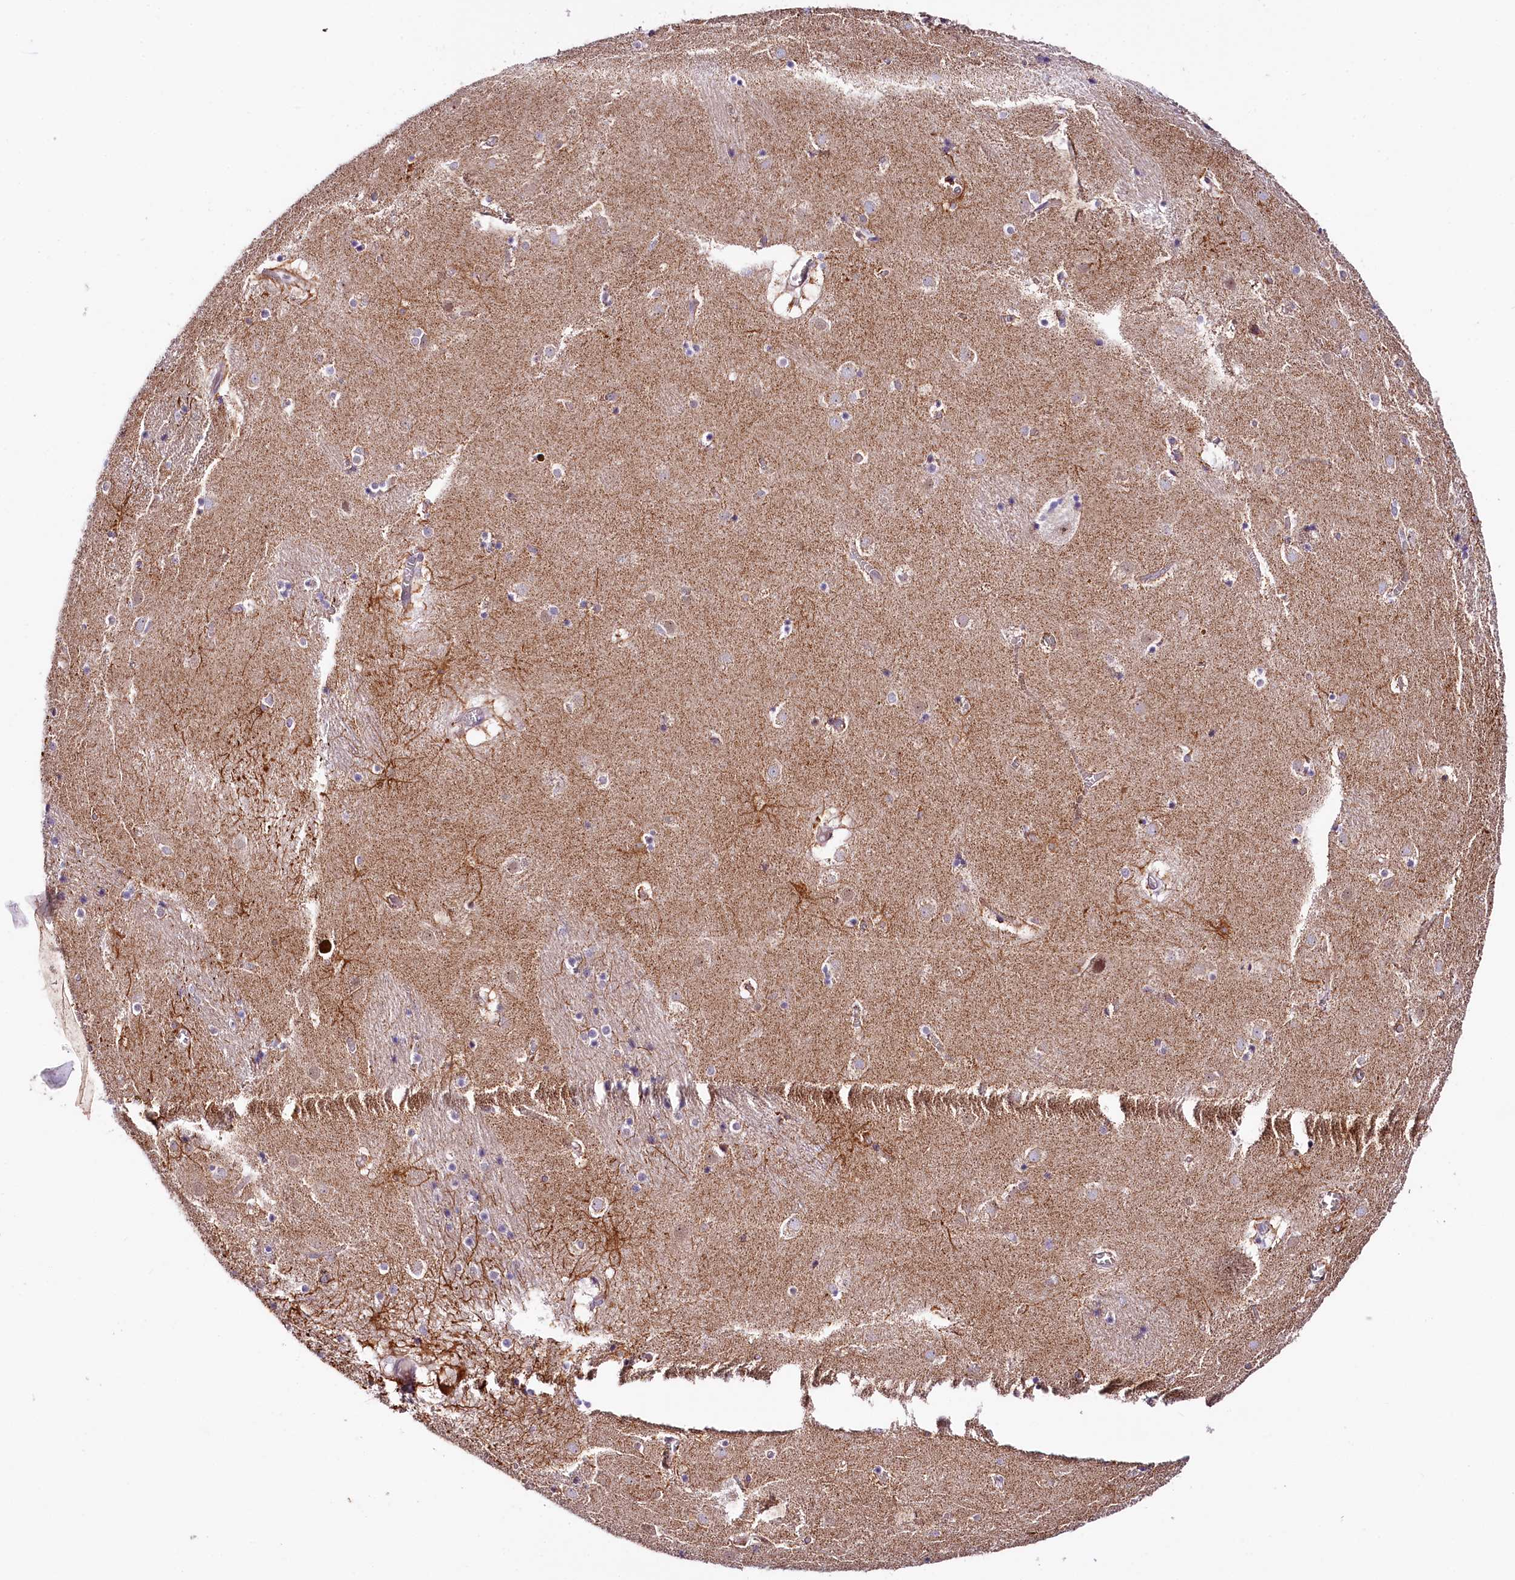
{"staining": {"intensity": "weak", "quantity": "25%-75%", "location": "cytoplasmic/membranous"}, "tissue": "caudate", "cell_type": "Glial cells", "image_type": "normal", "snomed": [{"axis": "morphology", "description": "Normal tissue, NOS"}, {"axis": "topography", "description": "Lateral ventricle wall"}], "caption": "A low amount of weak cytoplasmic/membranous expression is present in approximately 25%-75% of glial cells in normal caudate. The protein of interest is shown in brown color, while the nuclei are stained blue.", "gene": "CEP295", "patient": {"sex": "male", "age": 70}}